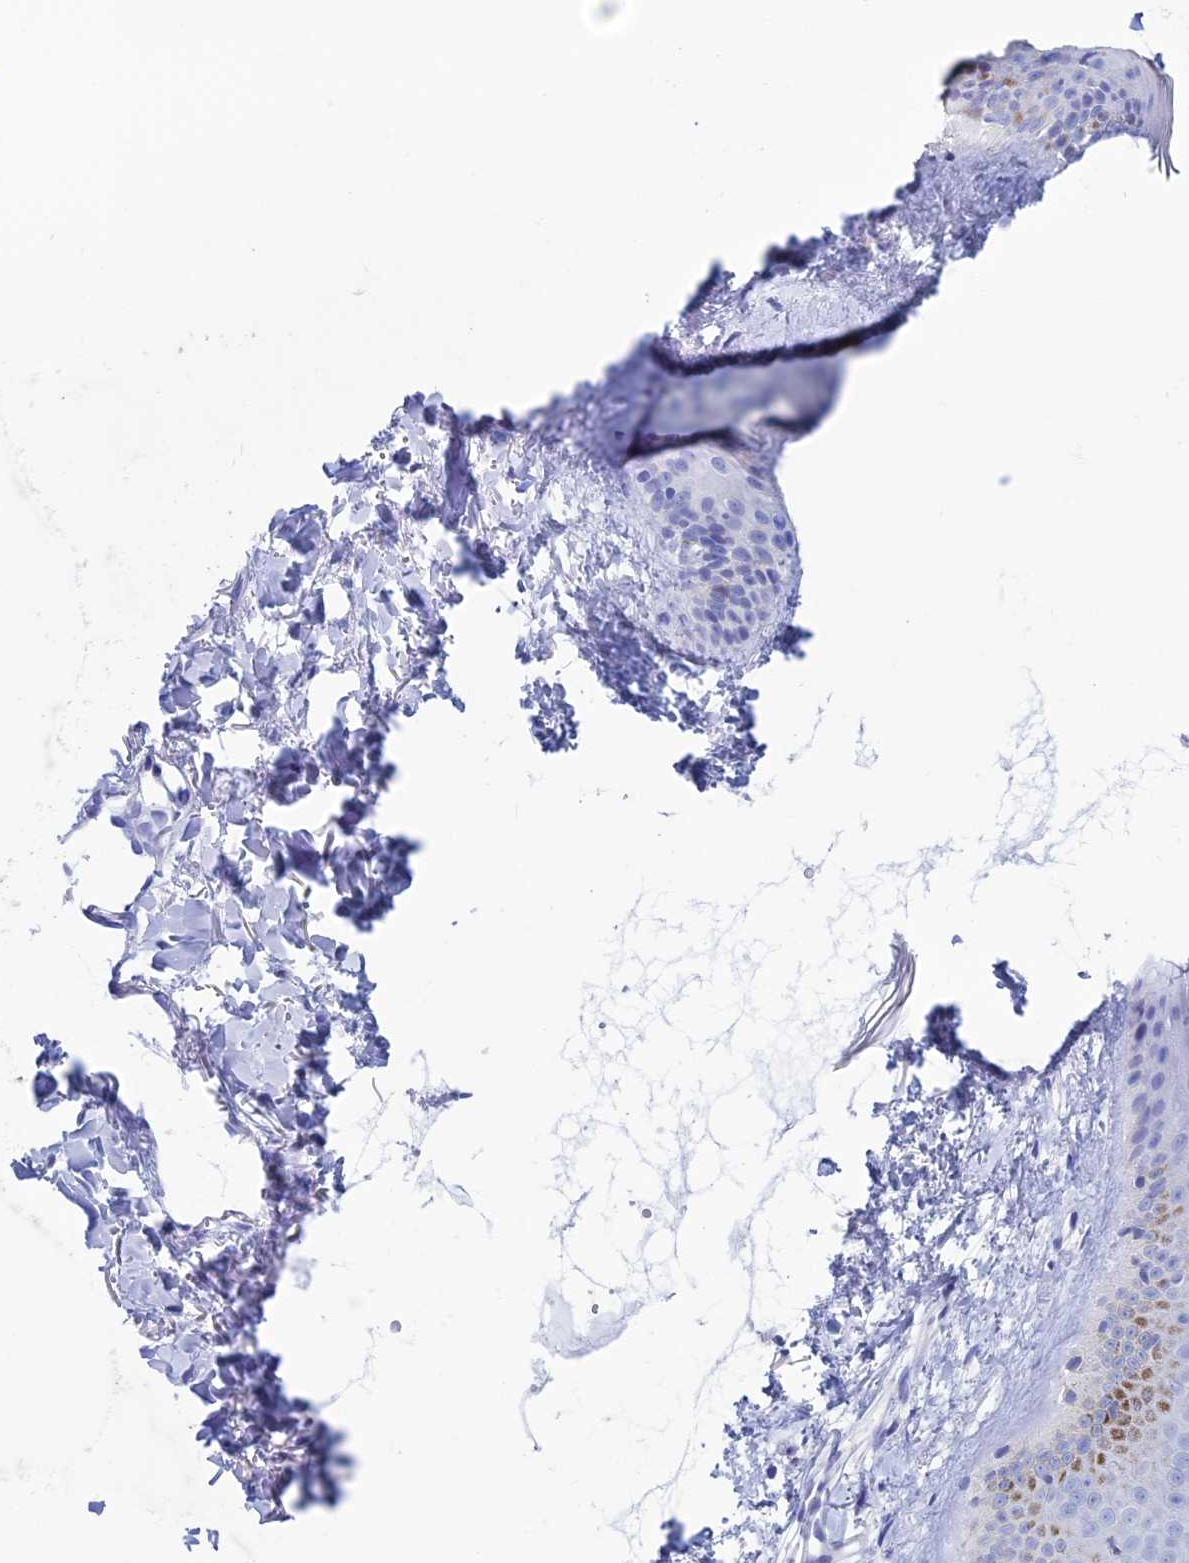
{"staining": {"intensity": "negative", "quantity": "none", "location": "none"}, "tissue": "skin", "cell_type": "Fibroblasts", "image_type": "normal", "snomed": [{"axis": "morphology", "description": "Normal tissue, NOS"}, {"axis": "topography", "description": "Skin"}], "caption": "Human skin stained for a protein using immunohistochemistry (IHC) exhibits no staining in fibroblasts.", "gene": "KCNK17", "patient": {"sex": "female", "age": 58}}